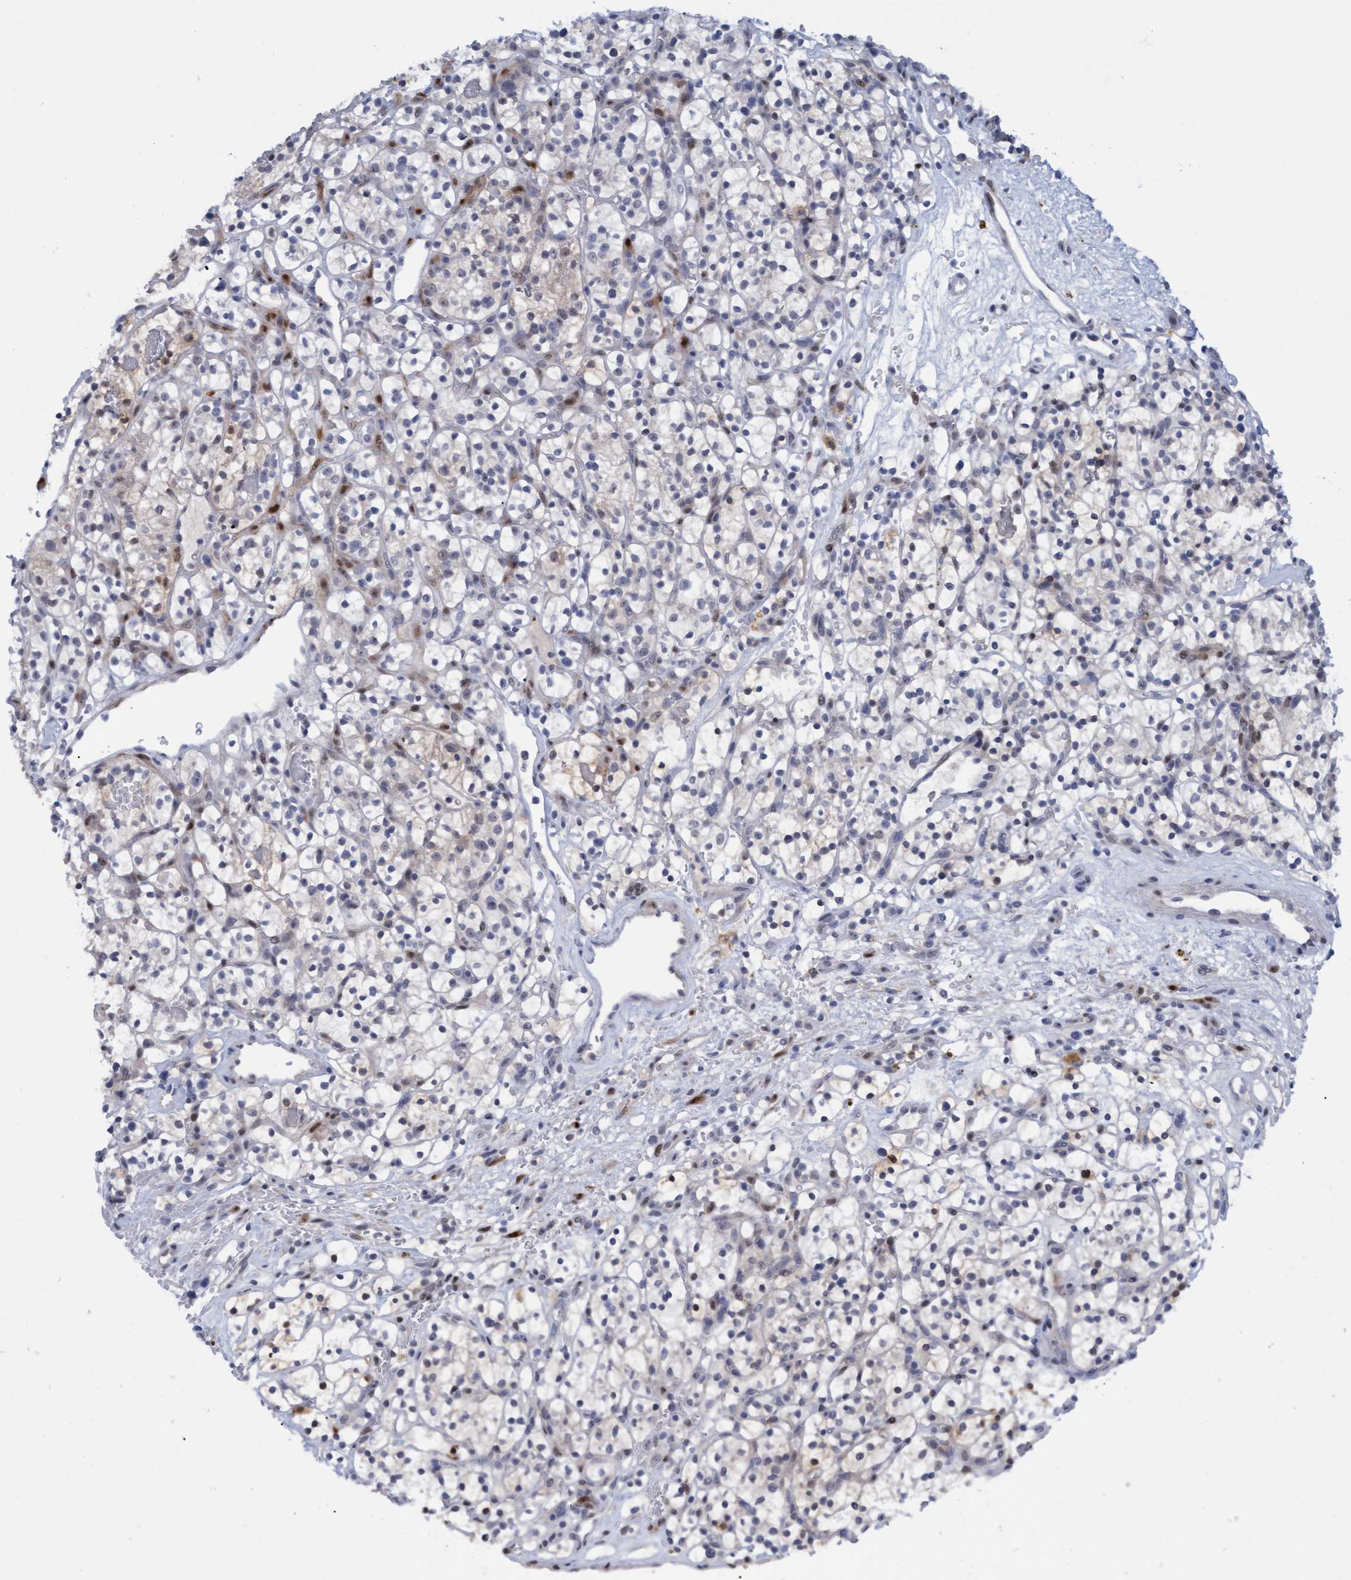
{"staining": {"intensity": "negative", "quantity": "none", "location": "none"}, "tissue": "renal cancer", "cell_type": "Tumor cells", "image_type": "cancer", "snomed": [{"axis": "morphology", "description": "Adenocarcinoma, NOS"}, {"axis": "topography", "description": "Kidney"}], "caption": "An IHC image of renal cancer (adenocarcinoma) is shown. There is no staining in tumor cells of renal cancer (adenocarcinoma). (Brightfield microscopy of DAB (3,3'-diaminobenzidine) immunohistochemistry (IHC) at high magnification).", "gene": "PINX1", "patient": {"sex": "female", "age": 57}}